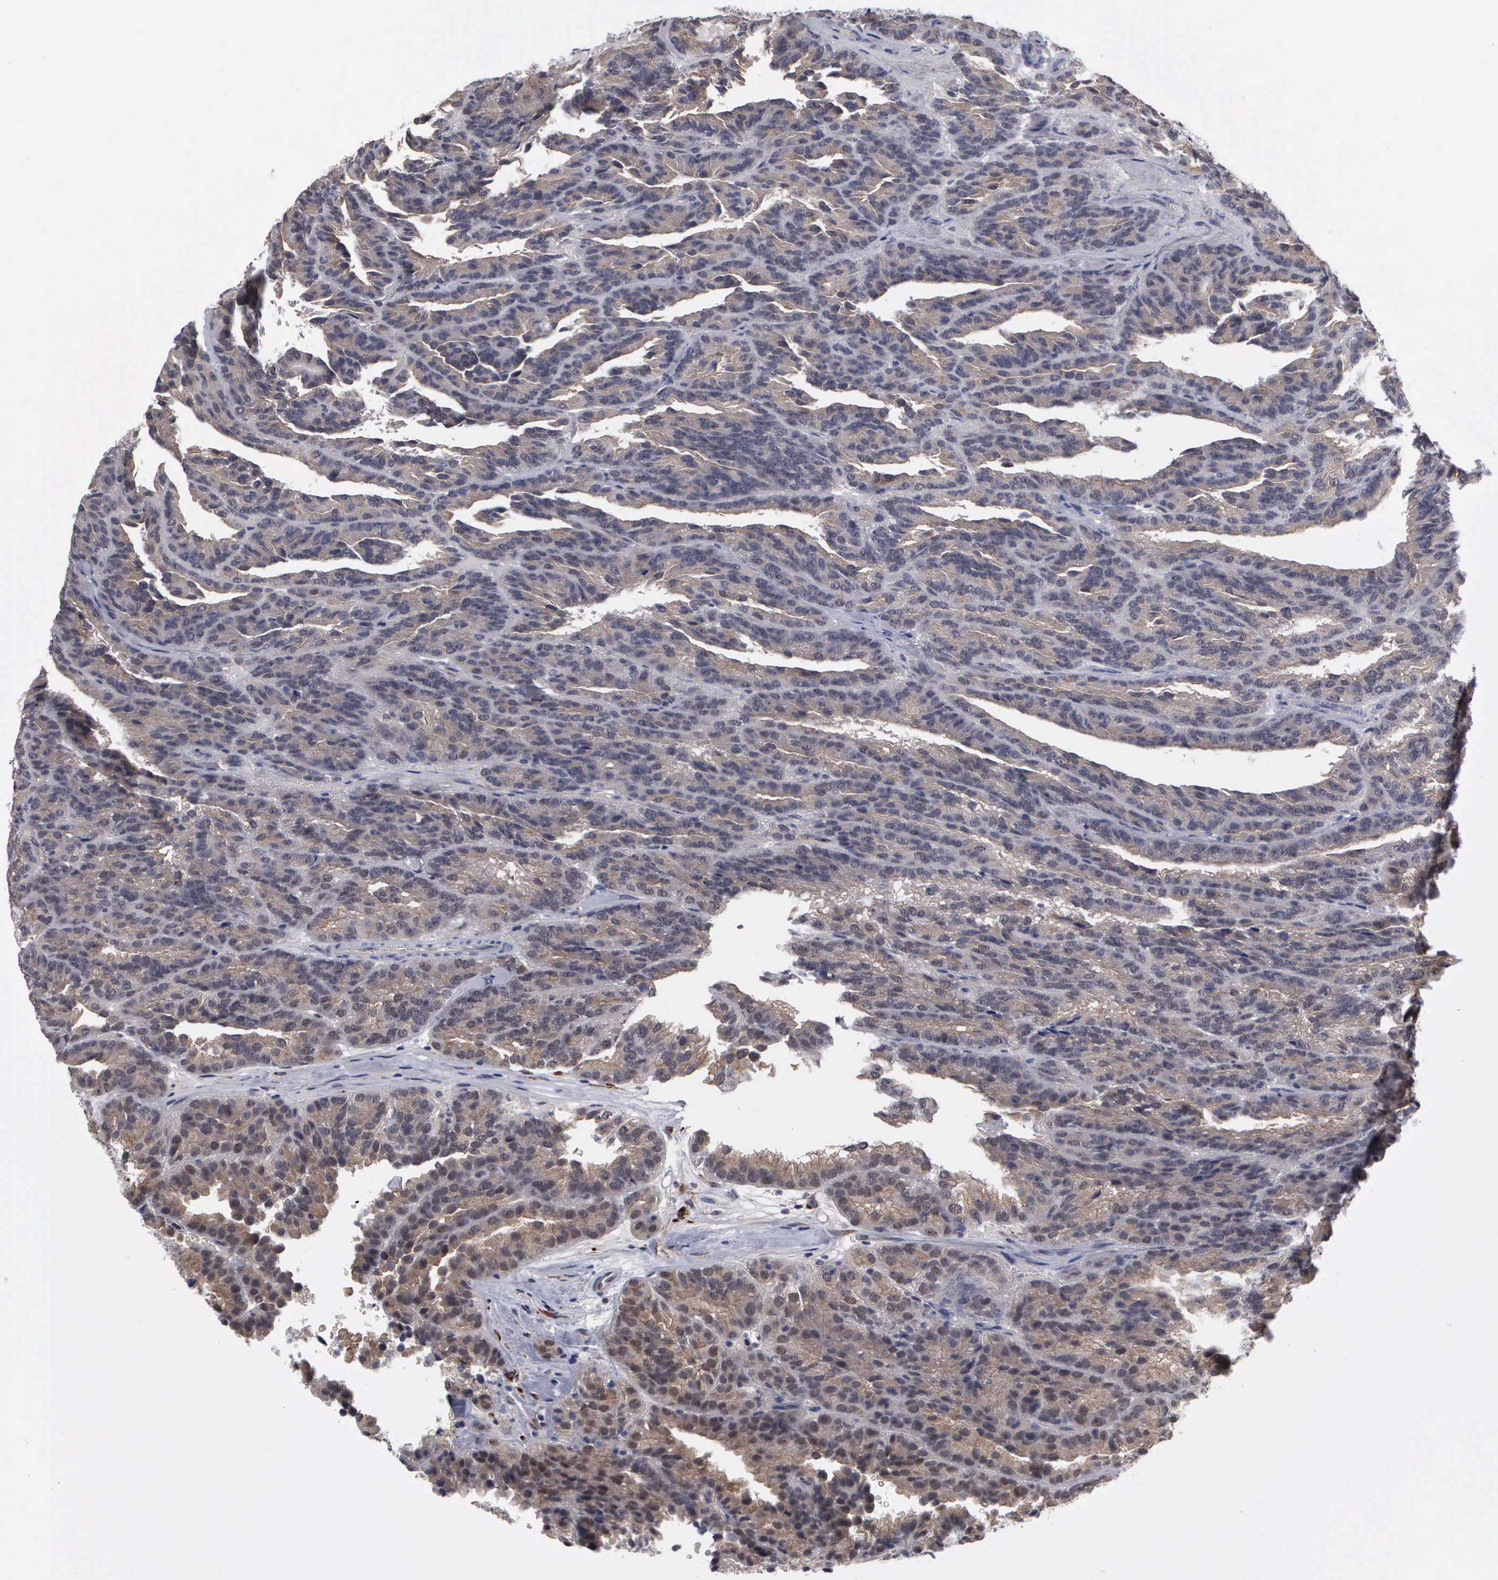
{"staining": {"intensity": "weak", "quantity": "25%-75%", "location": "cytoplasmic/membranous,nuclear"}, "tissue": "renal cancer", "cell_type": "Tumor cells", "image_type": "cancer", "snomed": [{"axis": "morphology", "description": "Adenocarcinoma, NOS"}, {"axis": "topography", "description": "Kidney"}], "caption": "Approximately 25%-75% of tumor cells in human renal cancer exhibit weak cytoplasmic/membranous and nuclear protein positivity as visualized by brown immunohistochemical staining.", "gene": "ZBTB33", "patient": {"sex": "male", "age": 46}}